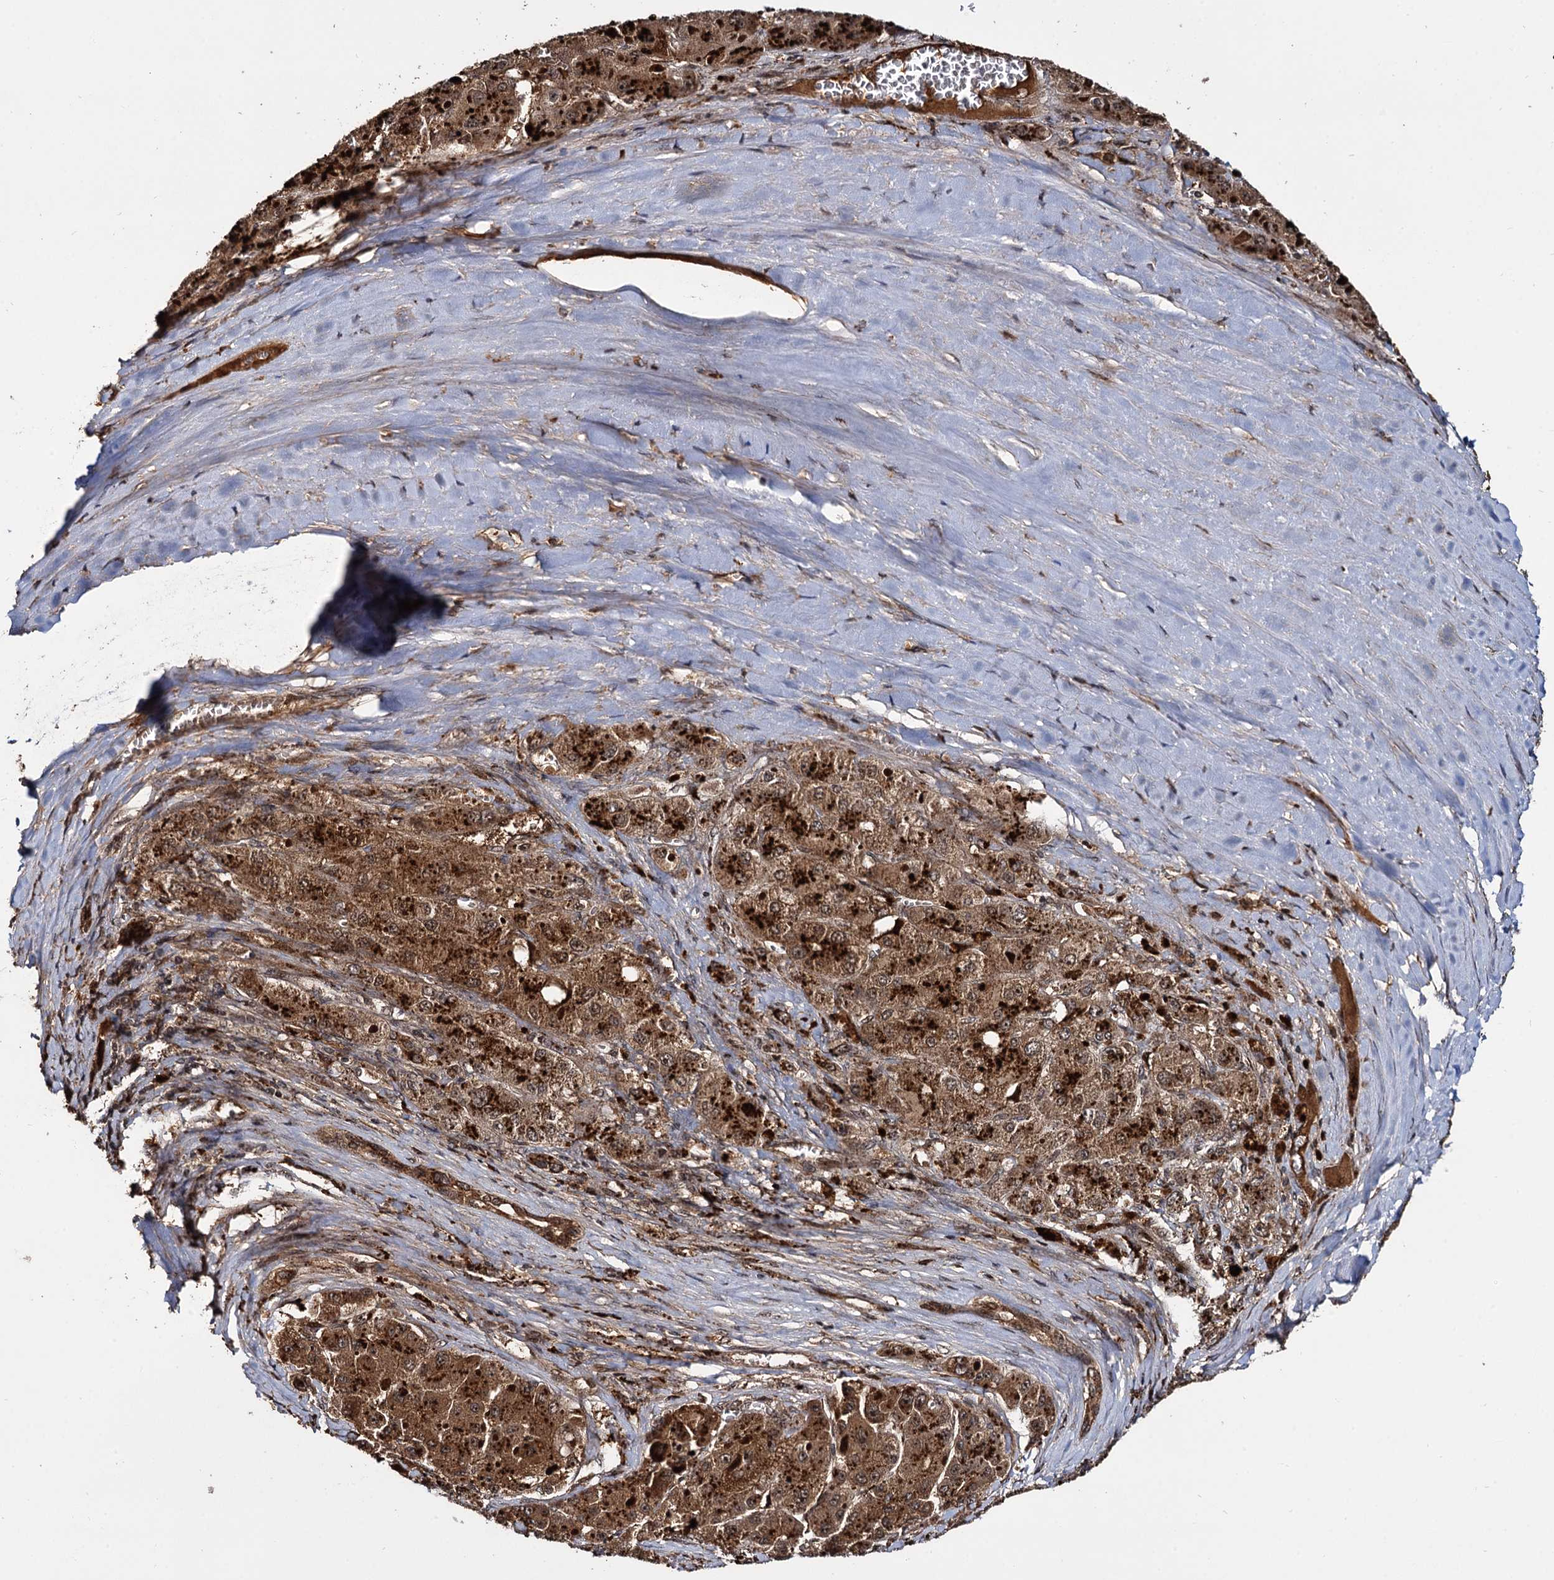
{"staining": {"intensity": "moderate", "quantity": ">75%", "location": "cytoplasmic/membranous"}, "tissue": "liver cancer", "cell_type": "Tumor cells", "image_type": "cancer", "snomed": [{"axis": "morphology", "description": "Carcinoma, Hepatocellular, NOS"}, {"axis": "topography", "description": "Liver"}], "caption": "Liver hepatocellular carcinoma tissue exhibits moderate cytoplasmic/membranous expression in about >75% of tumor cells, visualized by immunohistochemistry.", "gene": "CEP192", "patient": {"sex": "female", "age": 73}}